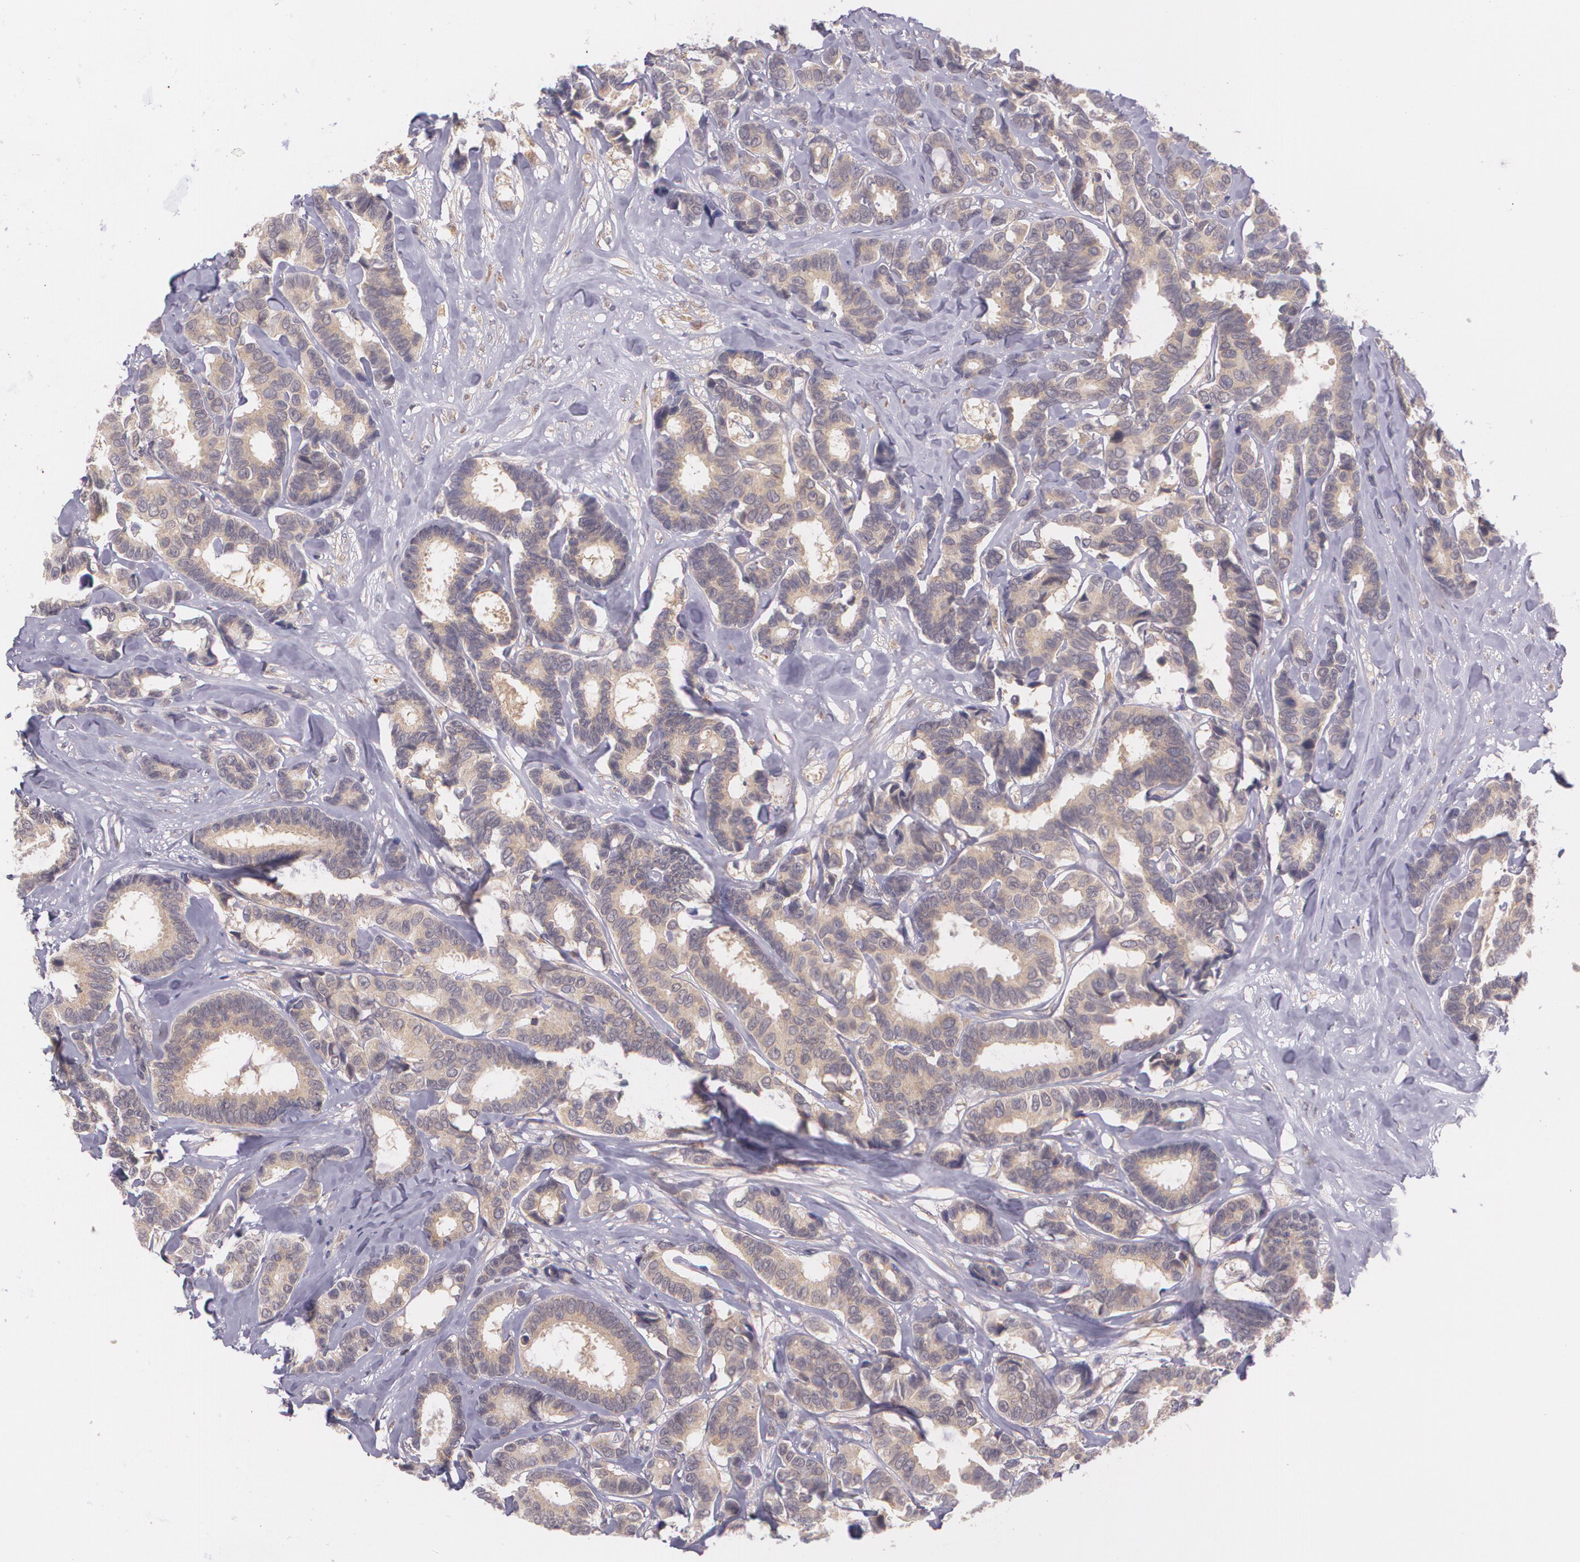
{"staining": {"intensity": "weak", "quantity": ">75%", "location": "cytoplasmic/membranous"}, "tissue": "breast cancer", "cell_type": "Tumor cells", "image_type": "cancer", "snomed": [{"axis": "morphology", "description": "Duct carcinoma"}, {"axis": "topography", "description": "Breast"}], "caption": "Weak cytoplasmic/membranous staining is identified in approximately >75% of tumor cells in infiltrating ductal carcinoma (breast).", "gene": "CCL17", "patient": {"sex": "female", "age": 87}}